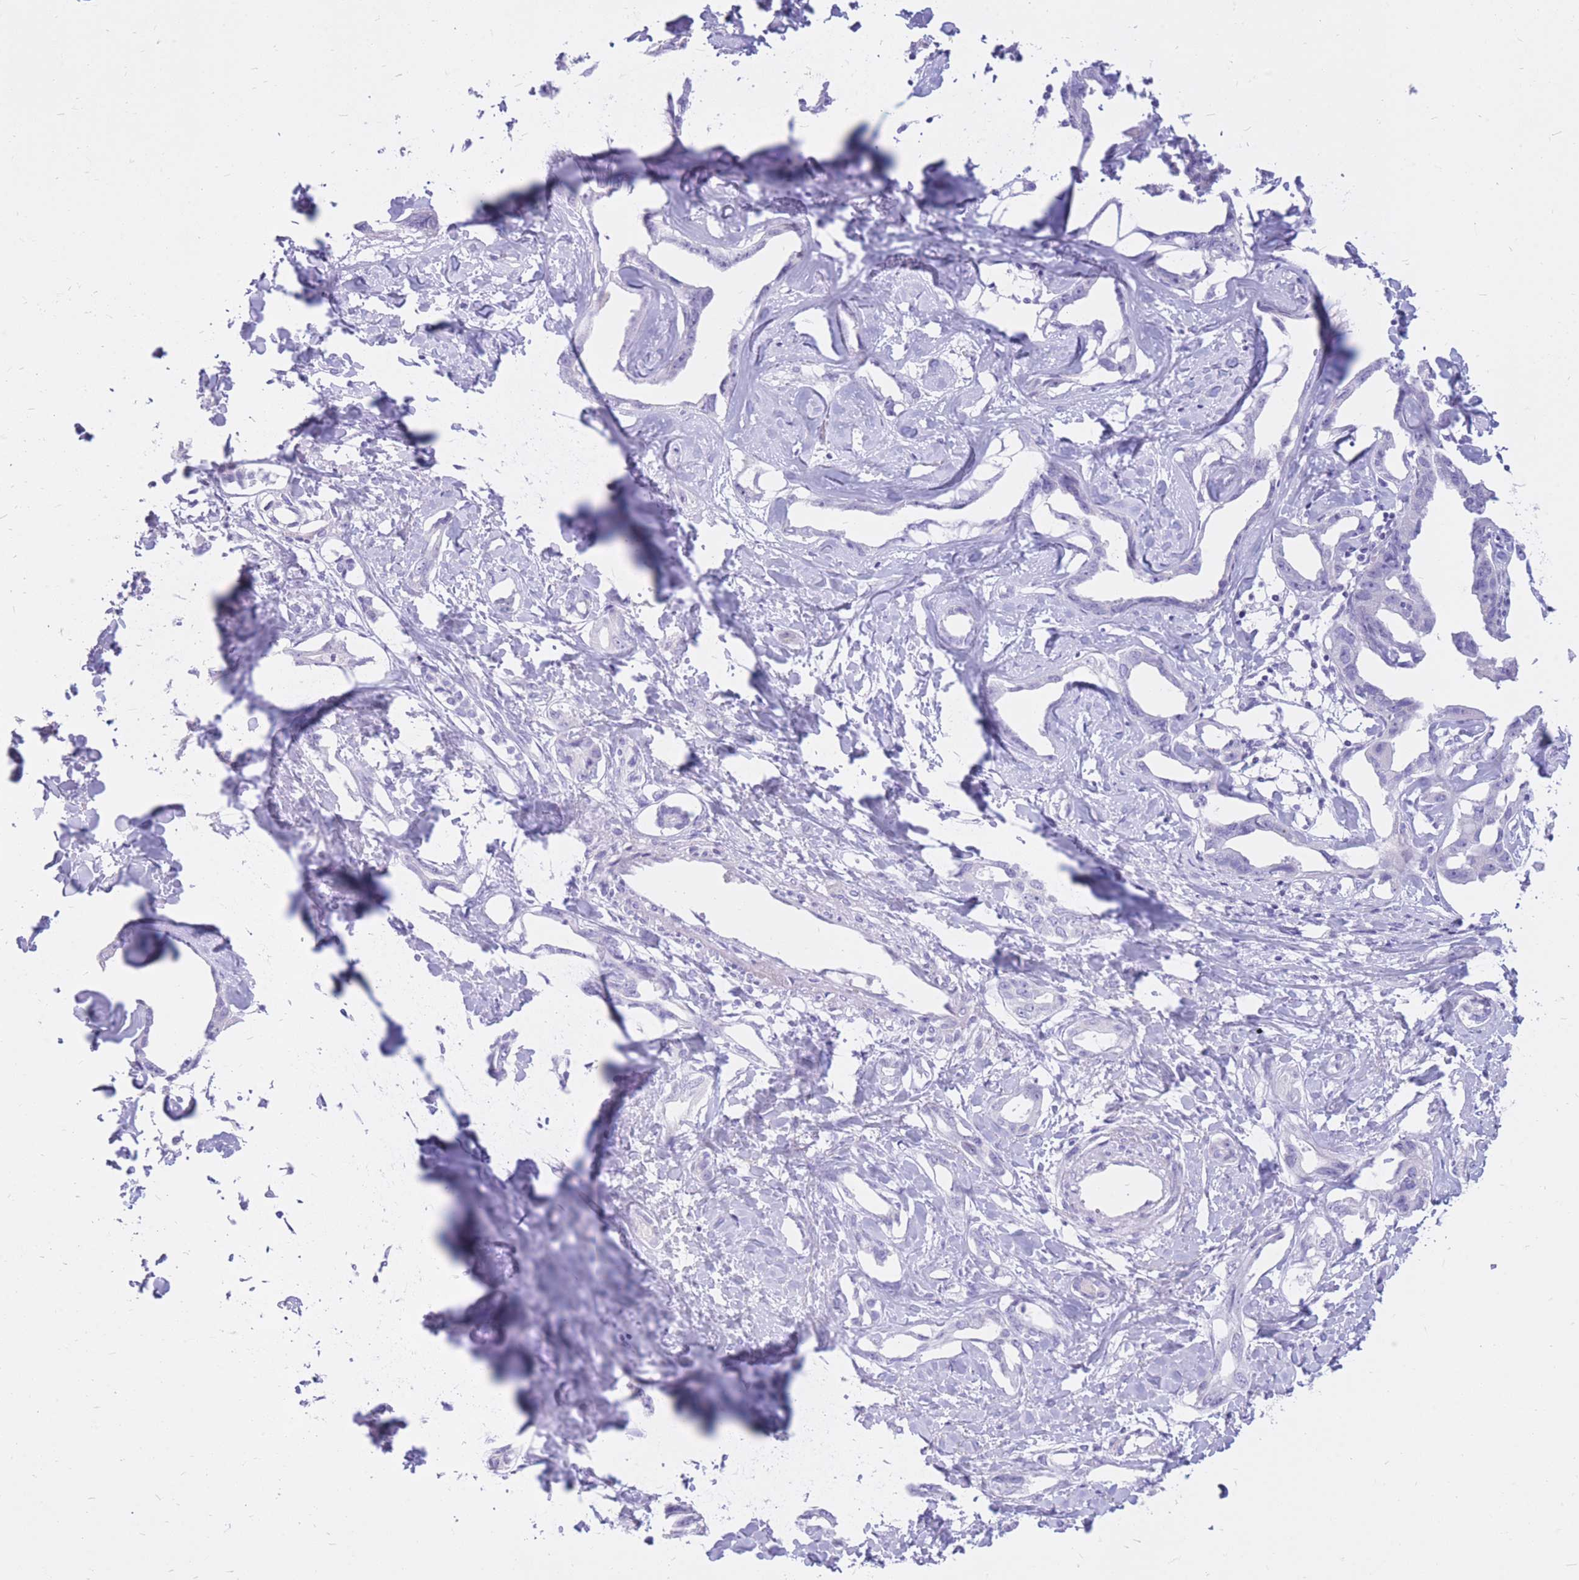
{"staining": {"intensity": "negative", "quantity": "none", "location": "none"}, "tissue": "liver cancer", "cell_type": "Tumor cells", "image_type": "cancer", "snomed": [{"axis": "morphology", "description": "Cholangiocarcinoma"}, {"axis": "topography", "description": "Liver"}], "caption": "This is an immunohistochemistry (IHC) micrograph of human liver cancer. There is no staining in tumor cells.", "gene": "CYP21A2", "patient": {"sex": "male", "age": 59}}